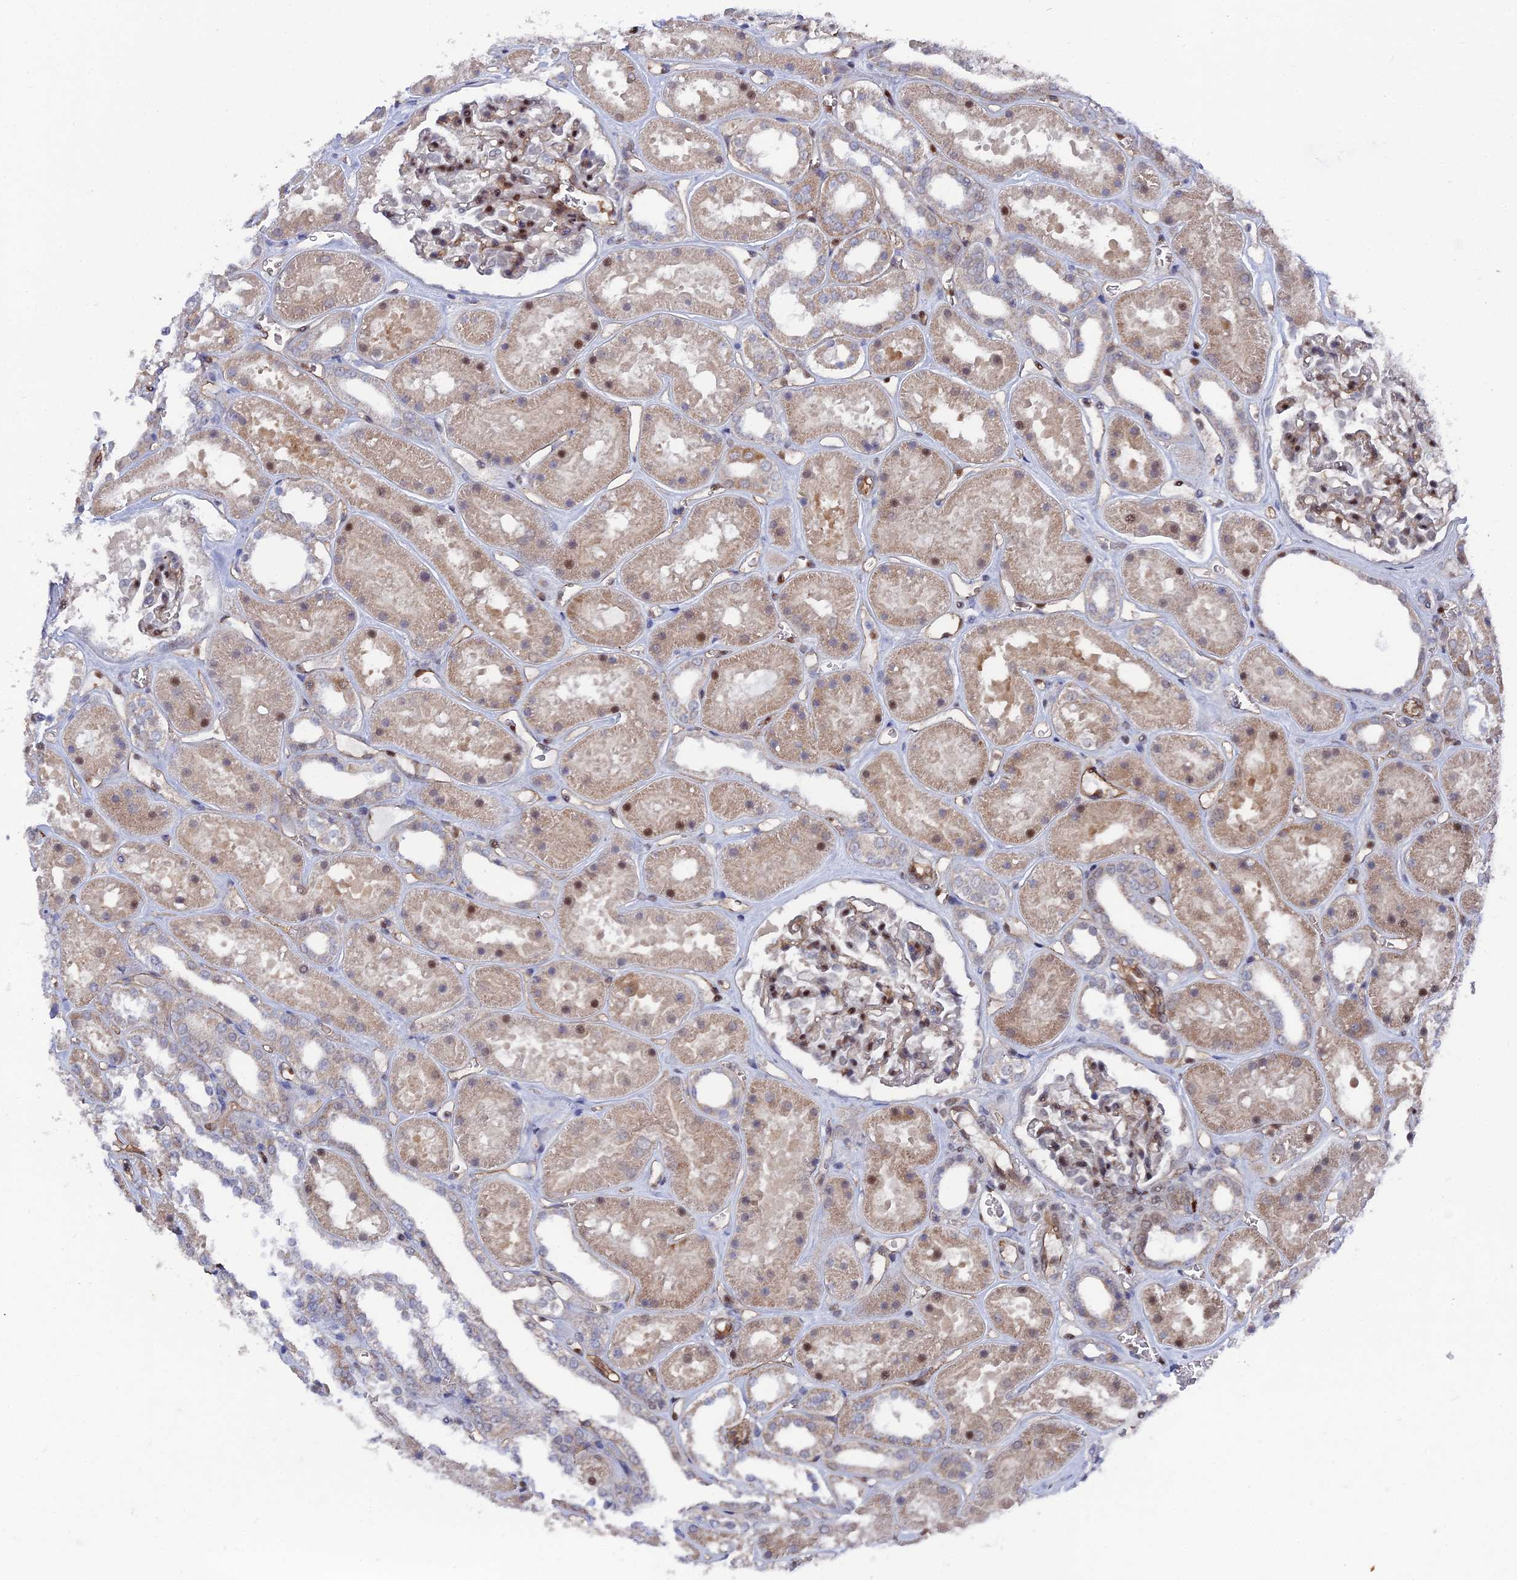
{"staining": {"intensity": "moderate", "quantity": "<25%", "location": "cytoplasmic/membranous,nuclear"}, "tissue": "kidney", "cell_type": "Cells in glomeruli", "image_type": "normal", "snomed": [{"axis": "morphology", "description": "Normal tissue, NOS"}, {"axis": "topography", "description": "Kidney"}], "caption": "Approximately <25% of cells in glomeruli in benign kidney demonstrate moderate cytoplasmic/membranous,nuclear protein expression as visualized by brown immunohistochemical staining.", "gene": "UNC5D", "patient": {"sex": "female", "age": 41}}